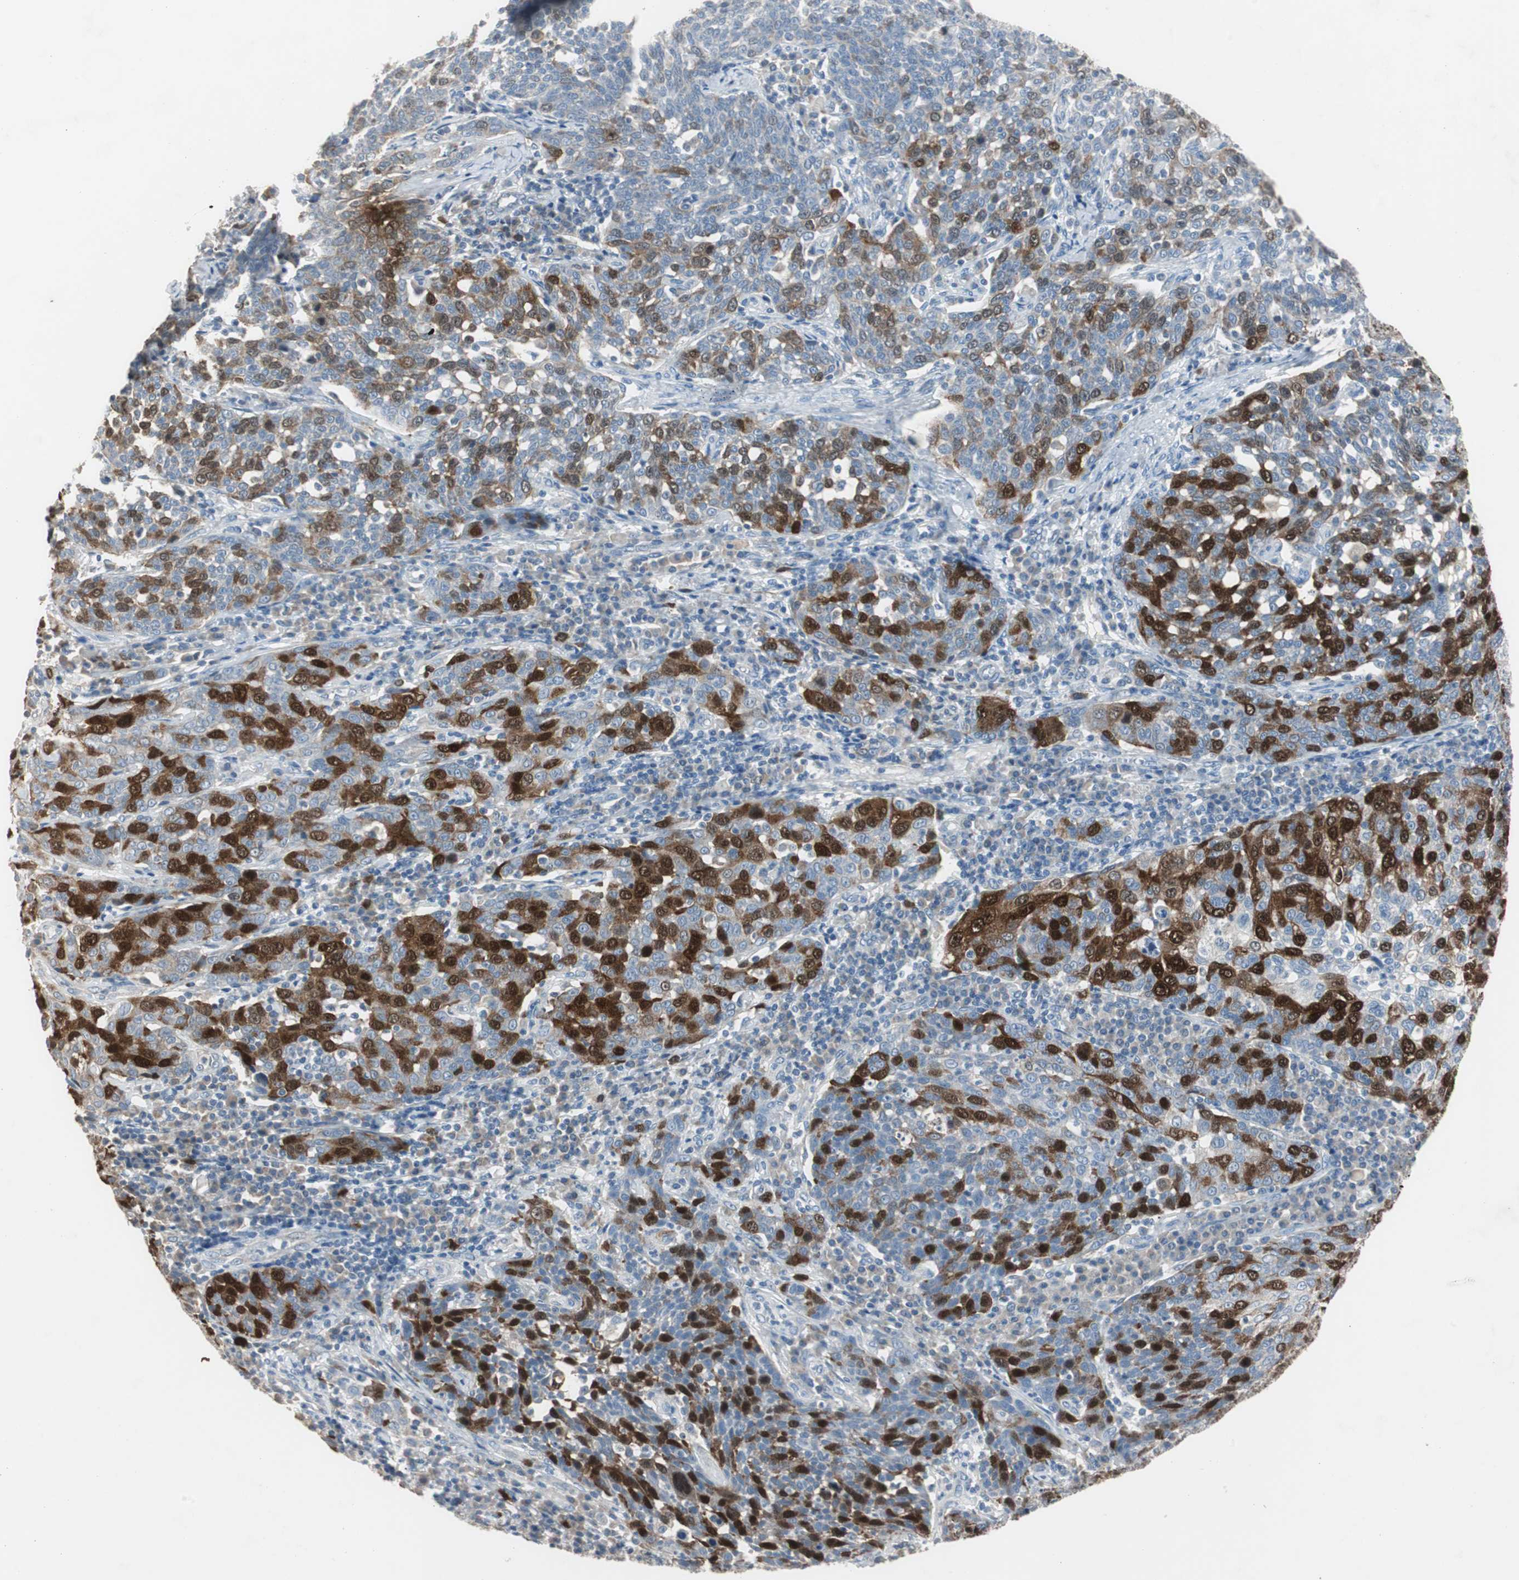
{"staining": {"intensity": "moderate", "quantity": "25%-75%", "location": "cytoplasmic/membranous"}, "tissue": "cervical cancer", "cell_type": "Tumor cells", "image_type": "cancer", "snomed": [{"axis": "morphology", "description": "Squamous cell carcinoma, NOS"}, {"axis": "topography", "description": "Cervix"}], "caption": "Immunohistochemistry photomicrograph of human cervical squamous cell carcinoma stained for a protein (brown), which reveals medium levels of moderate cytoplasmic/membranous expression in approximately 25%-75% of tumor cells.", "gene": "TK1", "patient": {"sex": "female", "age": 34}}